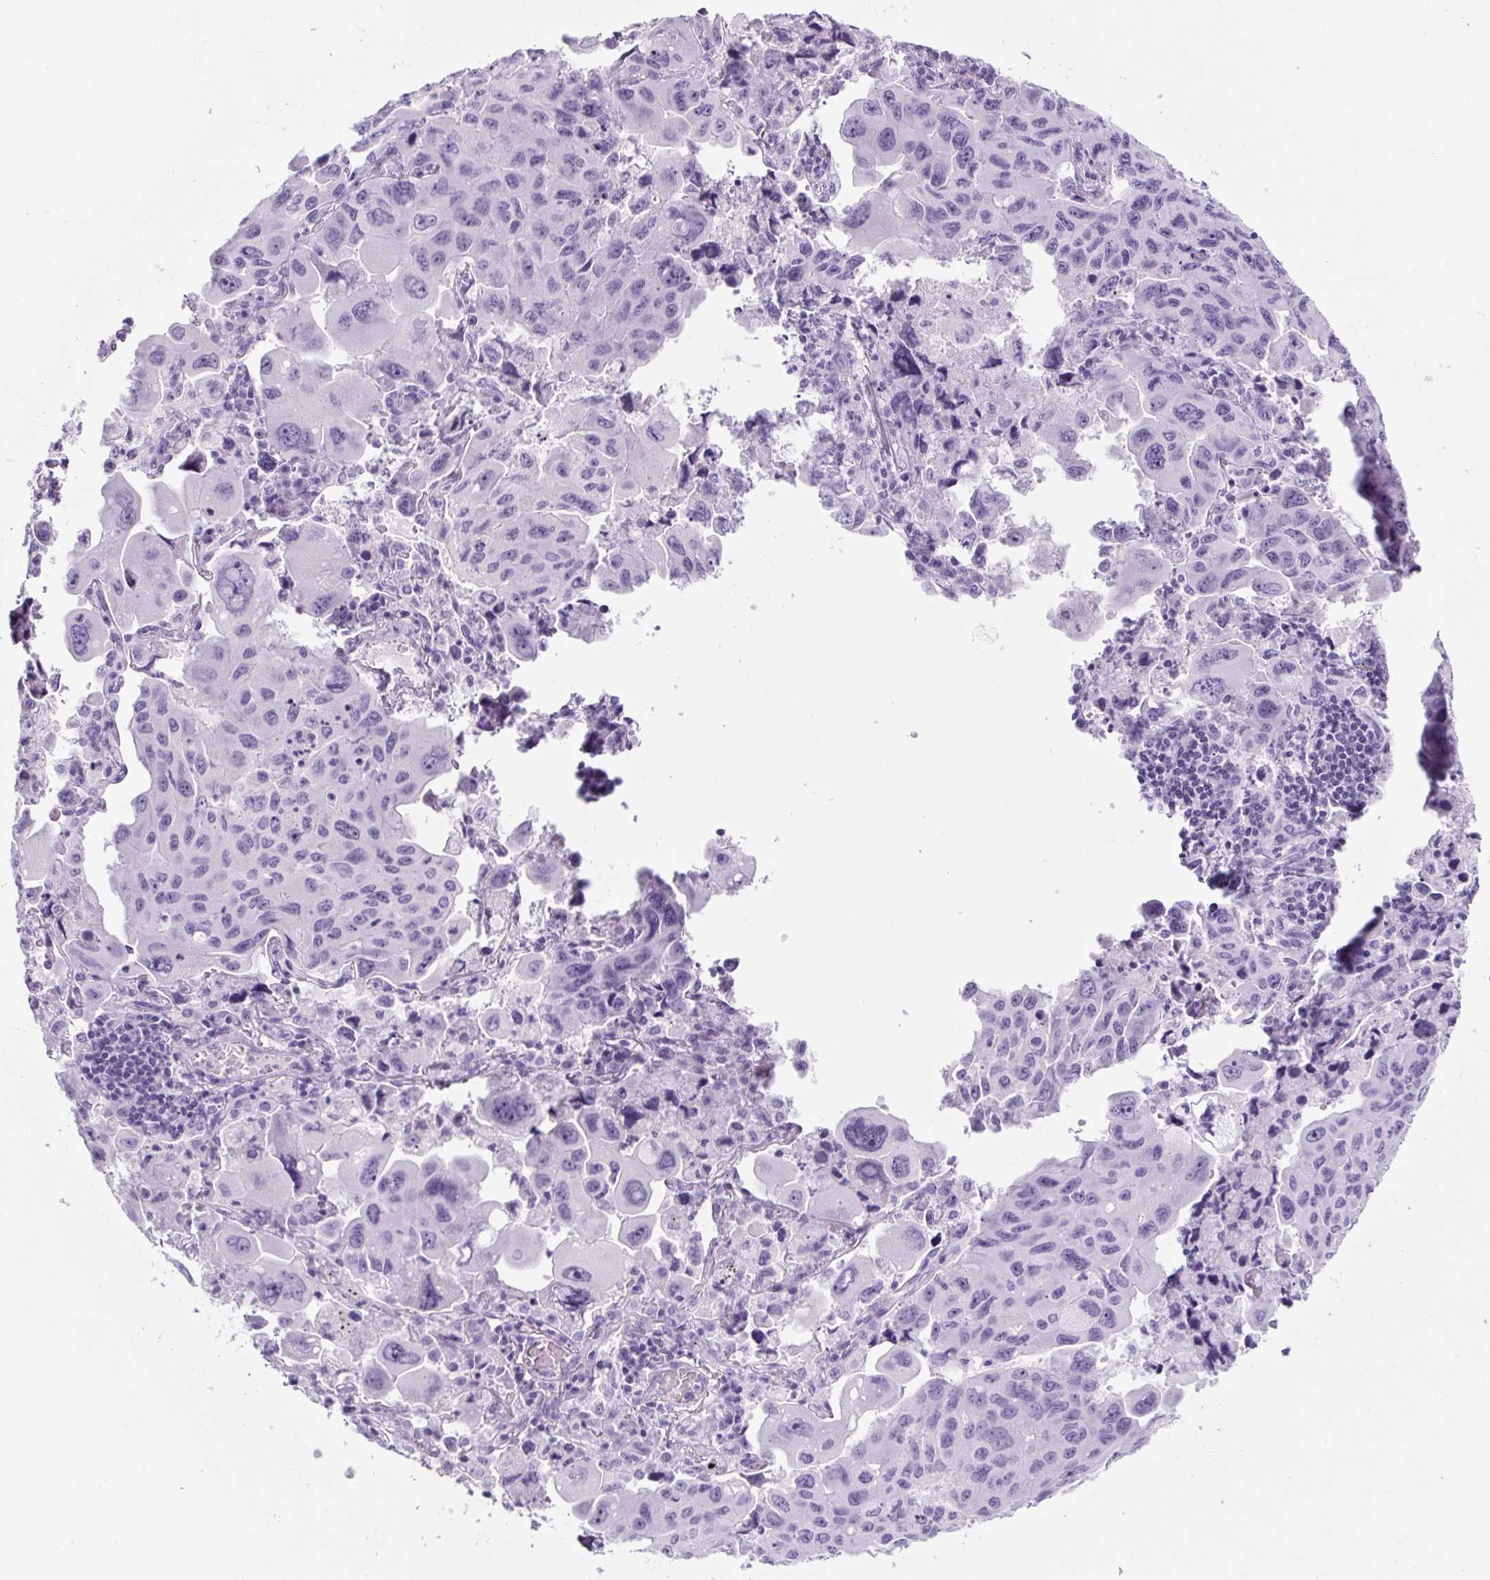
{"staining": {"intensity": "negative", "quantity": "none", "location": "none"}, "tissue": "lung cancer", "cell_type": "Tumor cells", "image_type": "cancer", "snomed": [{"axis": "morphology", "description": "Adenocarcinoma, NOS"}, {"axis": "topography", "description": "Lung"}], "caption": "The micrograph demonstrates no significant staining in tumor cells of lung cancer (adenocarcinoma).", "gene": "YIF1B", "patient": {"sex": "male", "age": 64}}